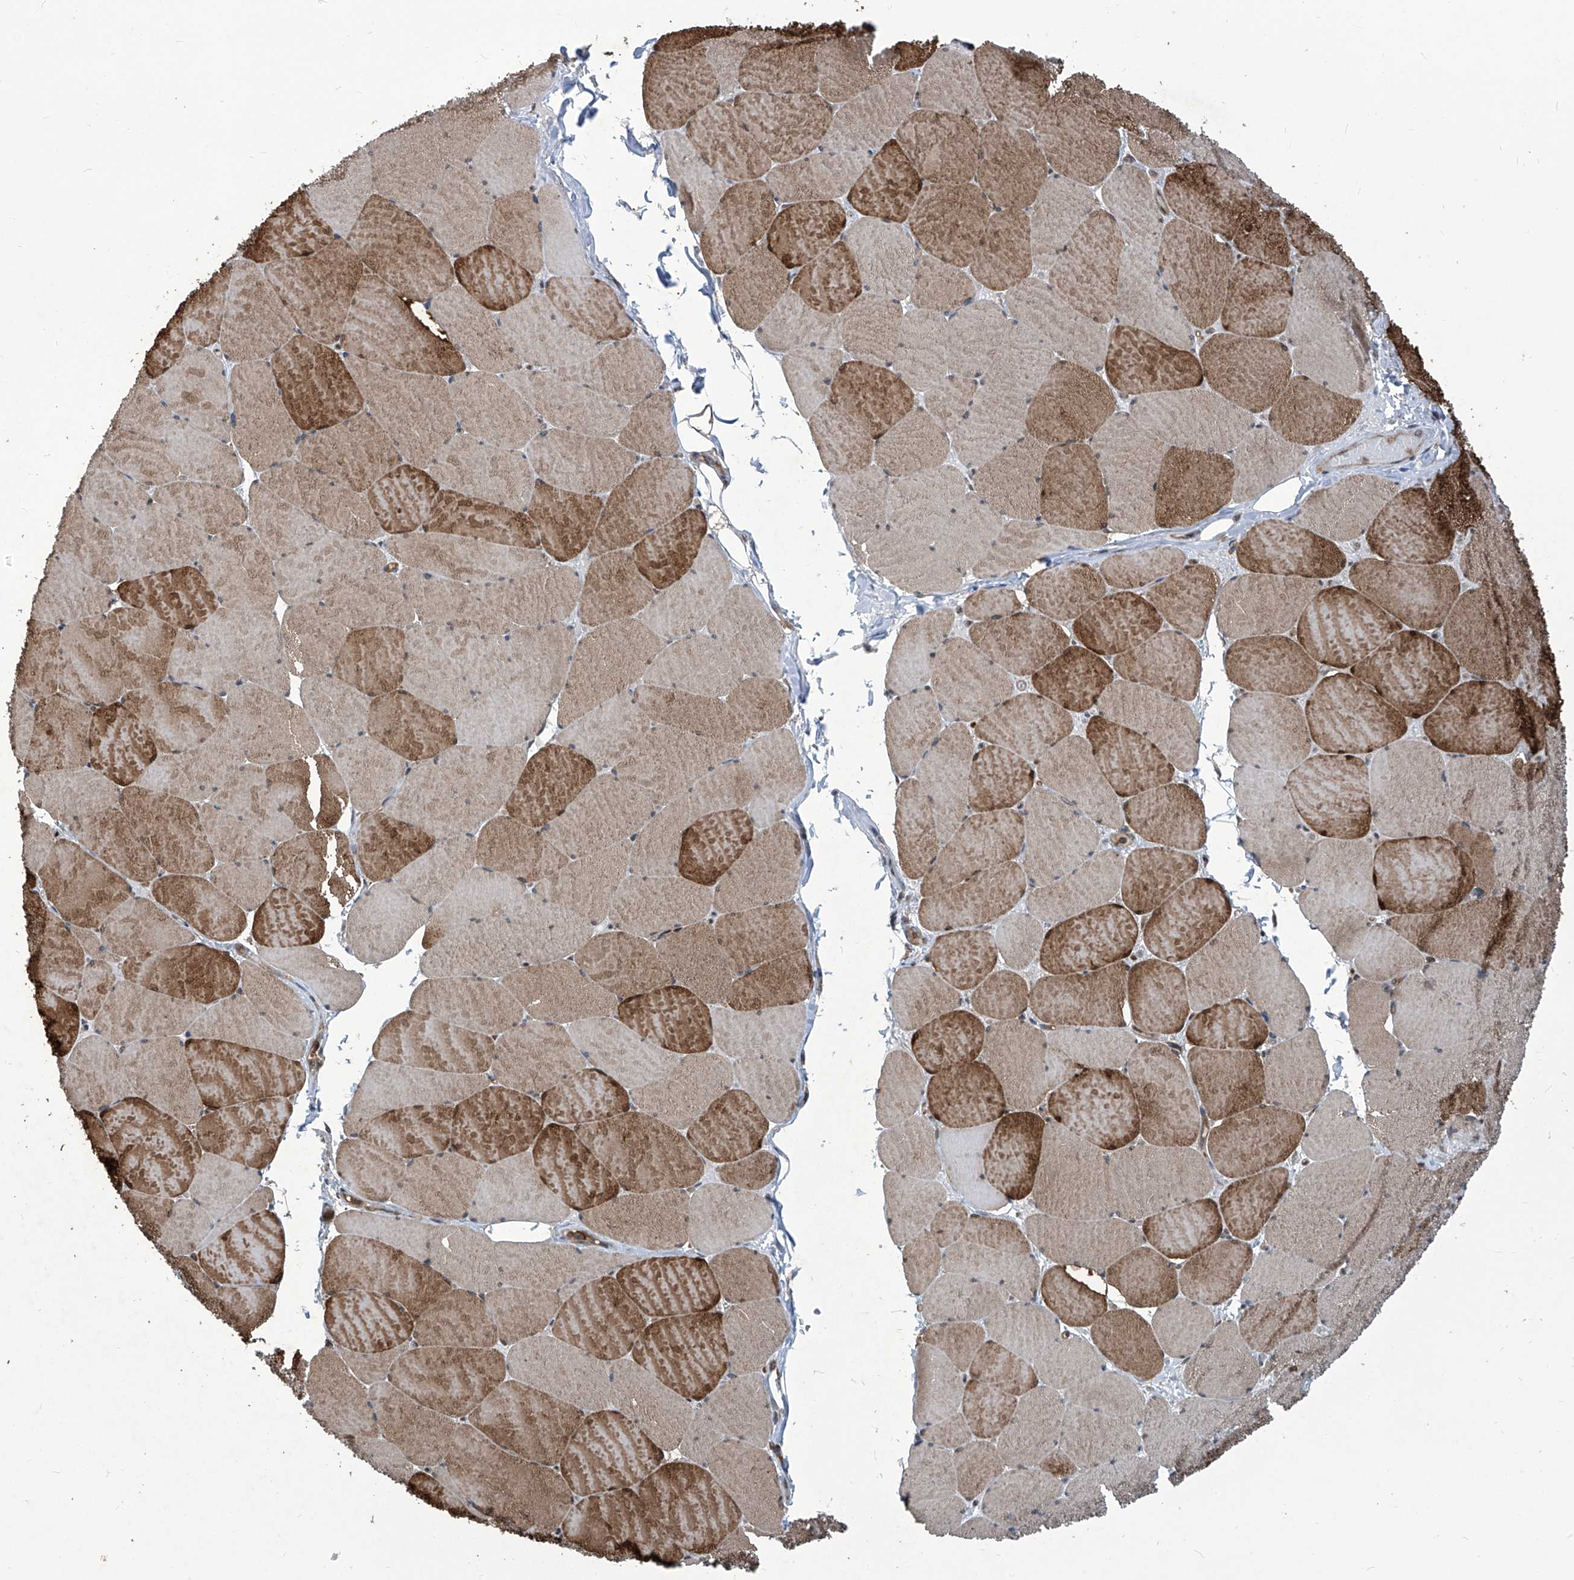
{"staining": {"intensity": "moderate", "quantity": "25%-75%", "location": "cytoplasmic/membranous"}, "tissue": "skeletal muscle", "cell_type": "Myocytes", "image_type": "normal", "snomed": [{"axis": "morphology", "description": "Normal tissue, NOS"}, {"axis": "topography", "description": "Skeletal muscle"}, {"axis": "topography", "description": "Head-Neck"}], "caption": "This histopathology image exhibits immunohistochemistry staining of benign skeletal muscle, with medium moderate cytoplasmic/membranous staining in about 25%-75% of myocytes.", "gene": "PSMB1", "patient": {"sex": "male", "age": 66}}